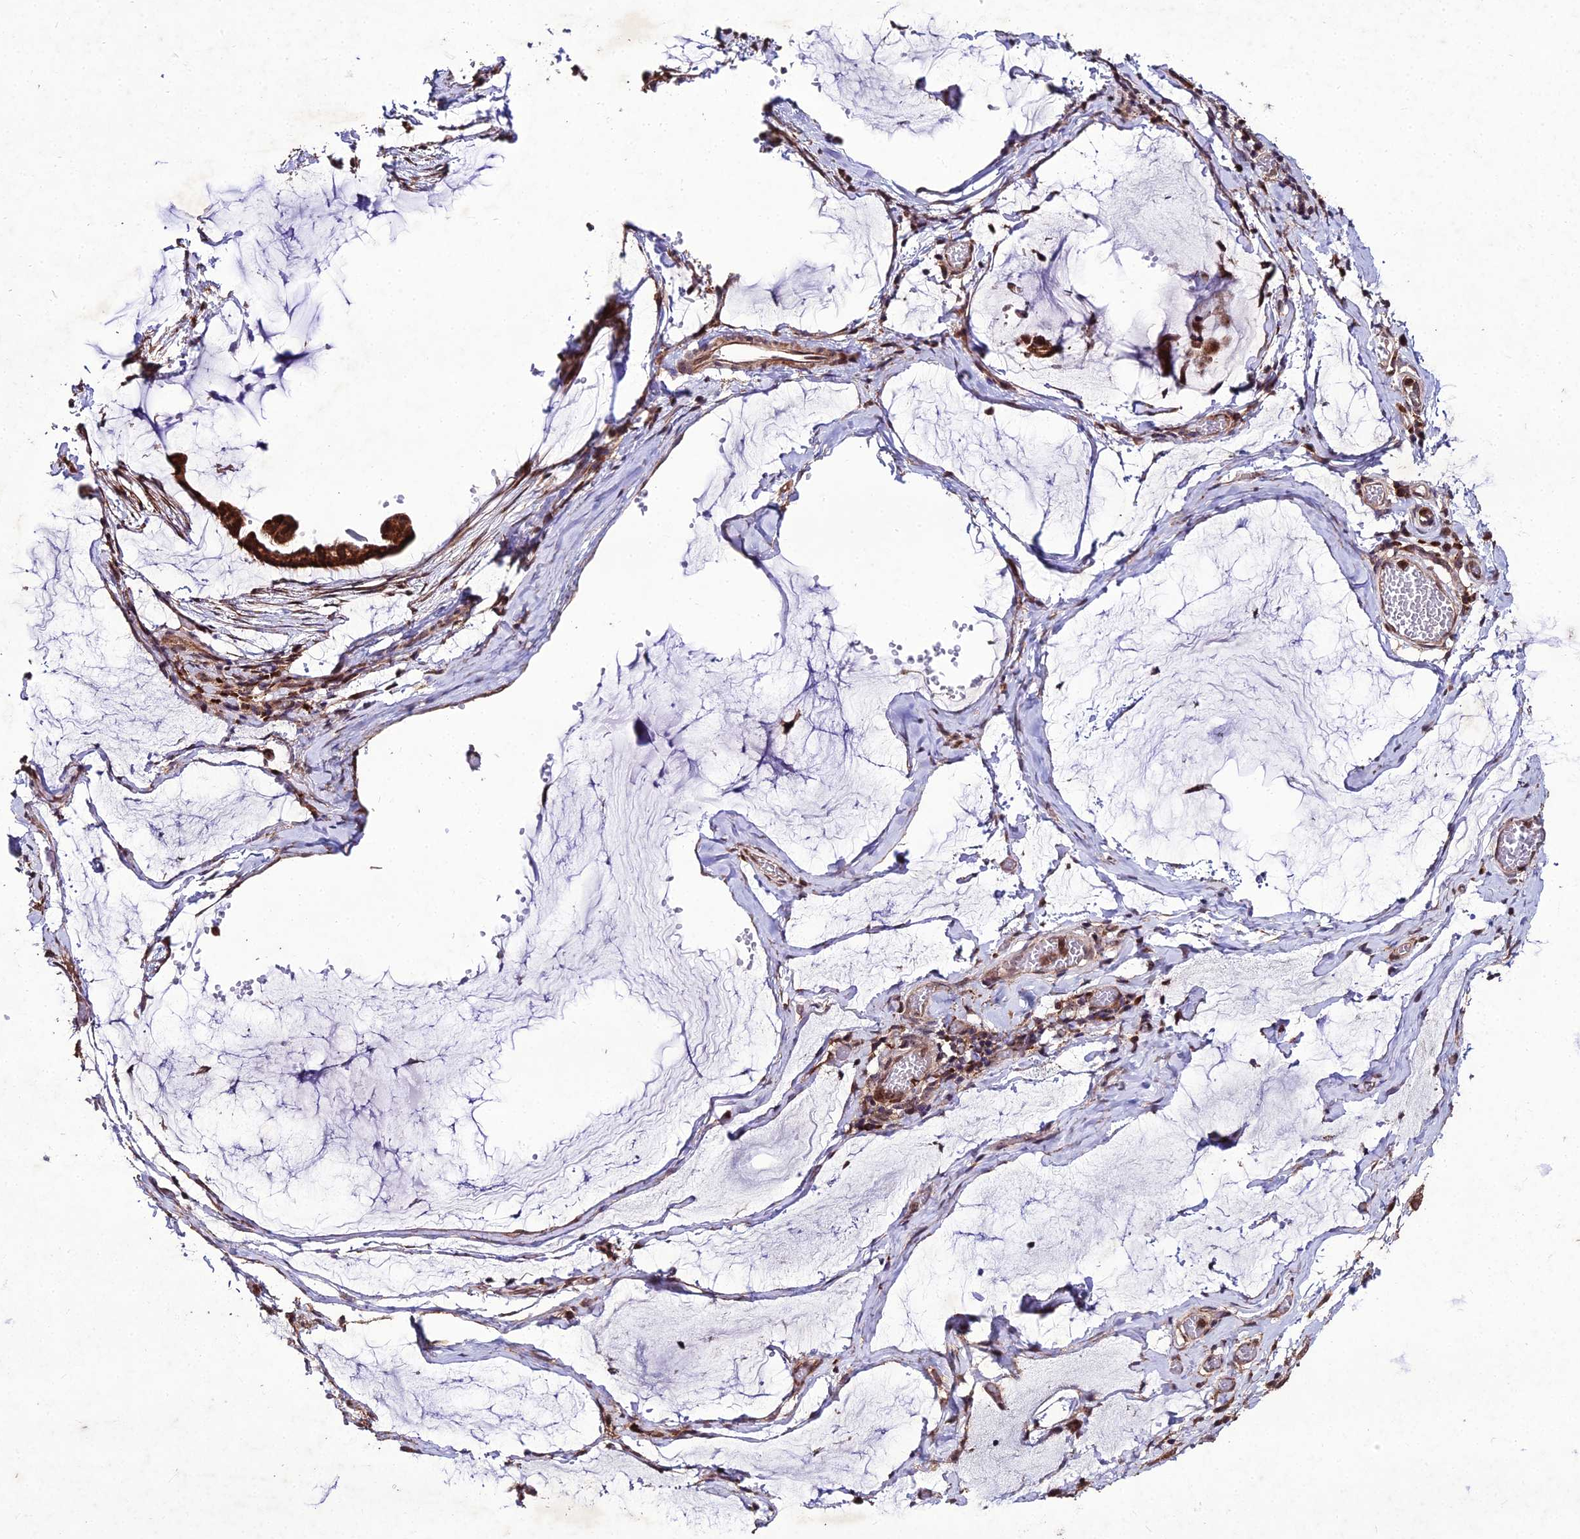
{"staining": {"intensity": "strong", "quantity": ">75%", "location": "cytoplasmic/membranous,nuclear"}, "tissue": "ovarian cancer", "cell_type": "Tumor cells", "image_type": "cancer", "snomed": [{"axis": "morphology", "description": "Cystadenocarcinoma, mucinous, NOS"}, {"axis": "topography", "description": "Ovary"}], "caption": "An immunohistochemistry (IHC) photomicrograph of tumor tissue is shown. Protein staining in brown shows strong cytoplasmic/membranous and nuclear positivity in mucinous cystadenocarcinoma (ovarian) within tumor cells. The staining is performed using DAB brown chromogen to label protein expression. The nuclei are counter-stained blue using hematoxylin.", "gene": "ZNF766", "patient": {"sex": "female", "age": 73}}